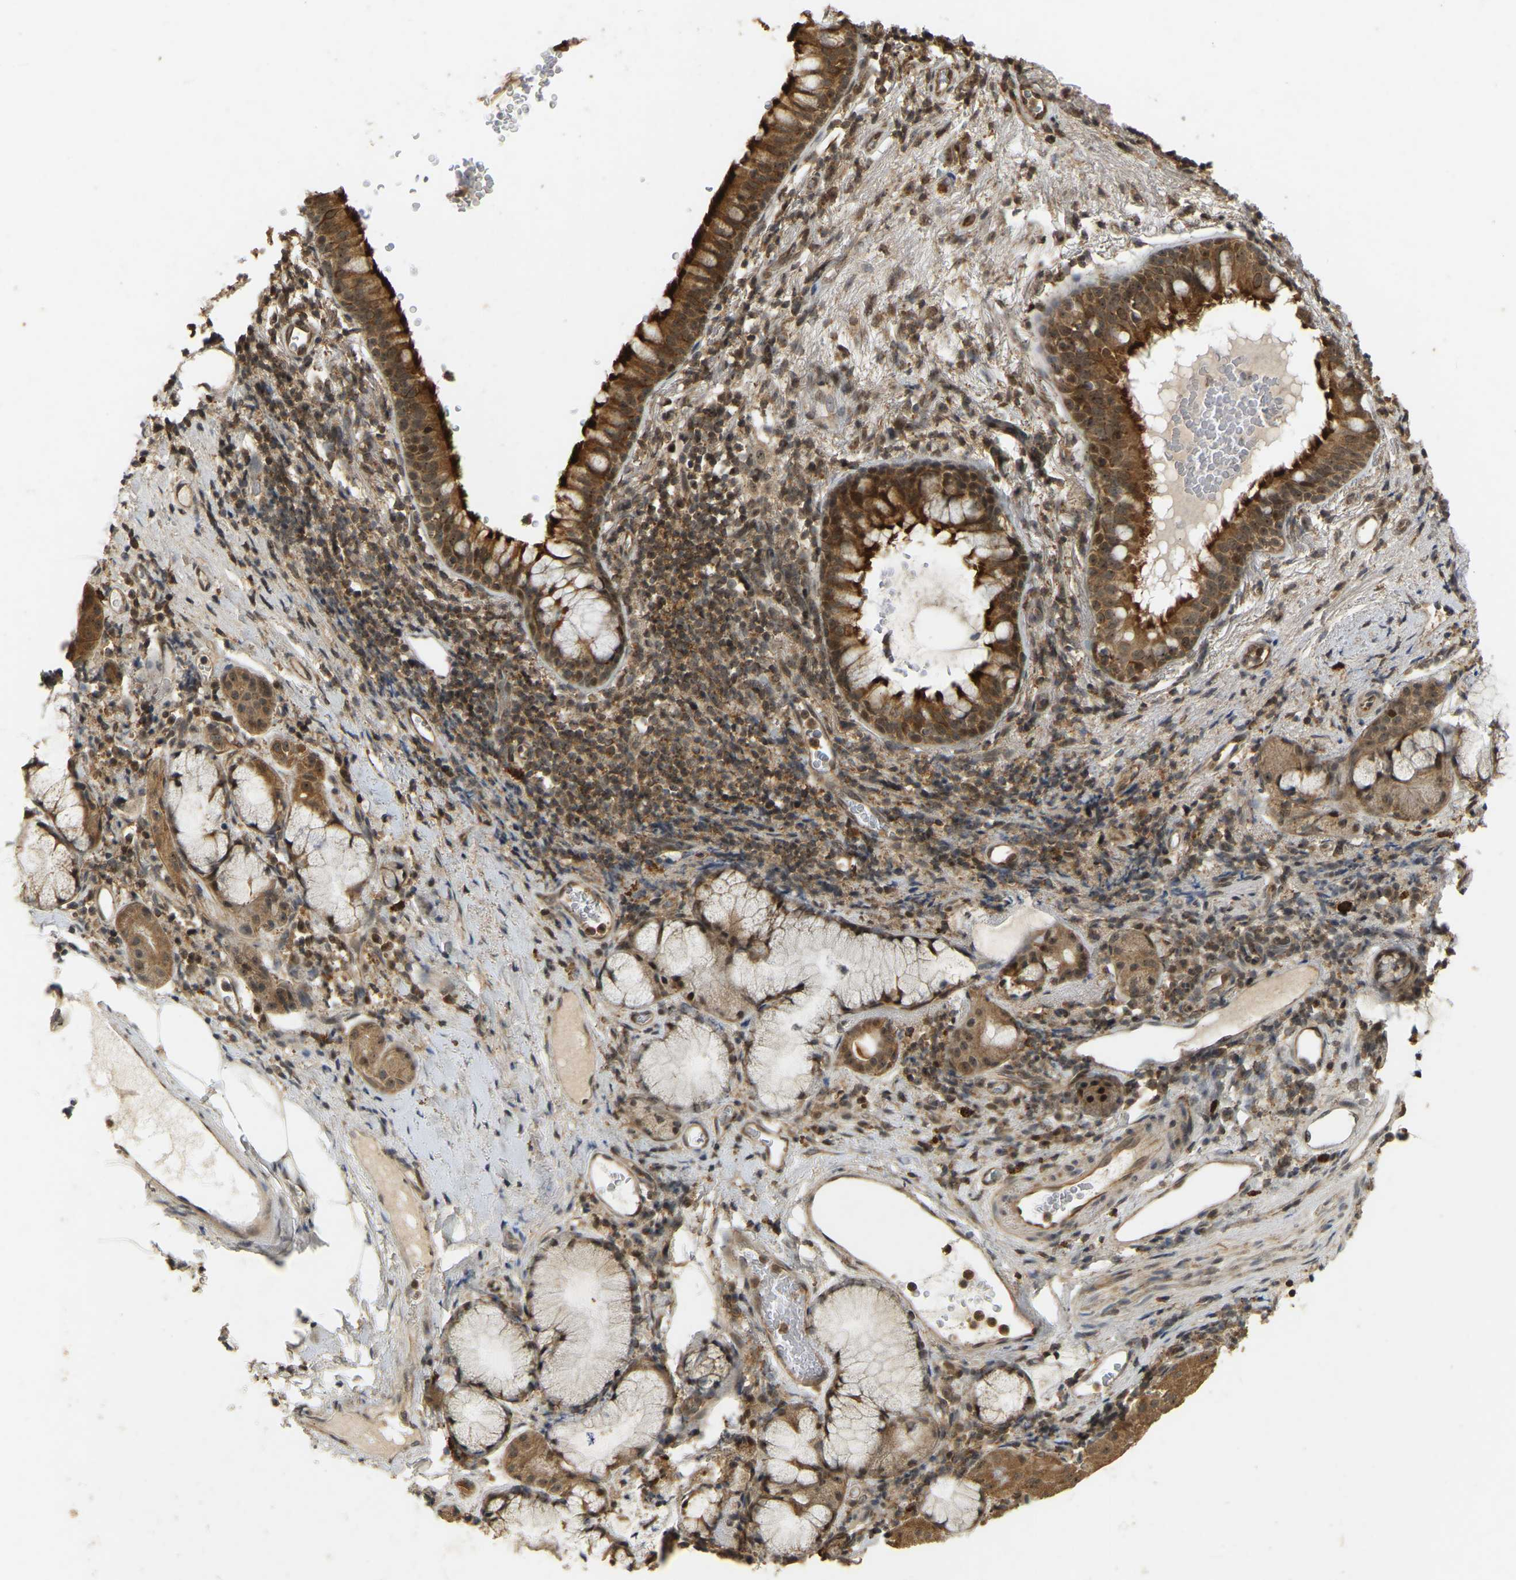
{"staining": {"intensity": "strong", "quantity": ">75%", "location": "cytoplasmic/membranous"}, "tissue": "bronchus", "cell_type": "Respiratory epithelial cells", "image_type": "normal", "snomed": [{"axis": "morphology", "description": "Normal tissue, NOS"}, {"axis": "morphology", "description": "Inflammation, NOS"}, {"axis": "topography", "description": "Cartilage tissue"}, {"axis": "topography", "description": "Bronchus"}], "caption": "IHC of unremarkable bronchus exhibits high levels of strong cytoplasmic/membranous staining in about >75% of respiratory epithelial cells.", "gene": "BRF2", "patient": {"sex": "male", "age": 77}}